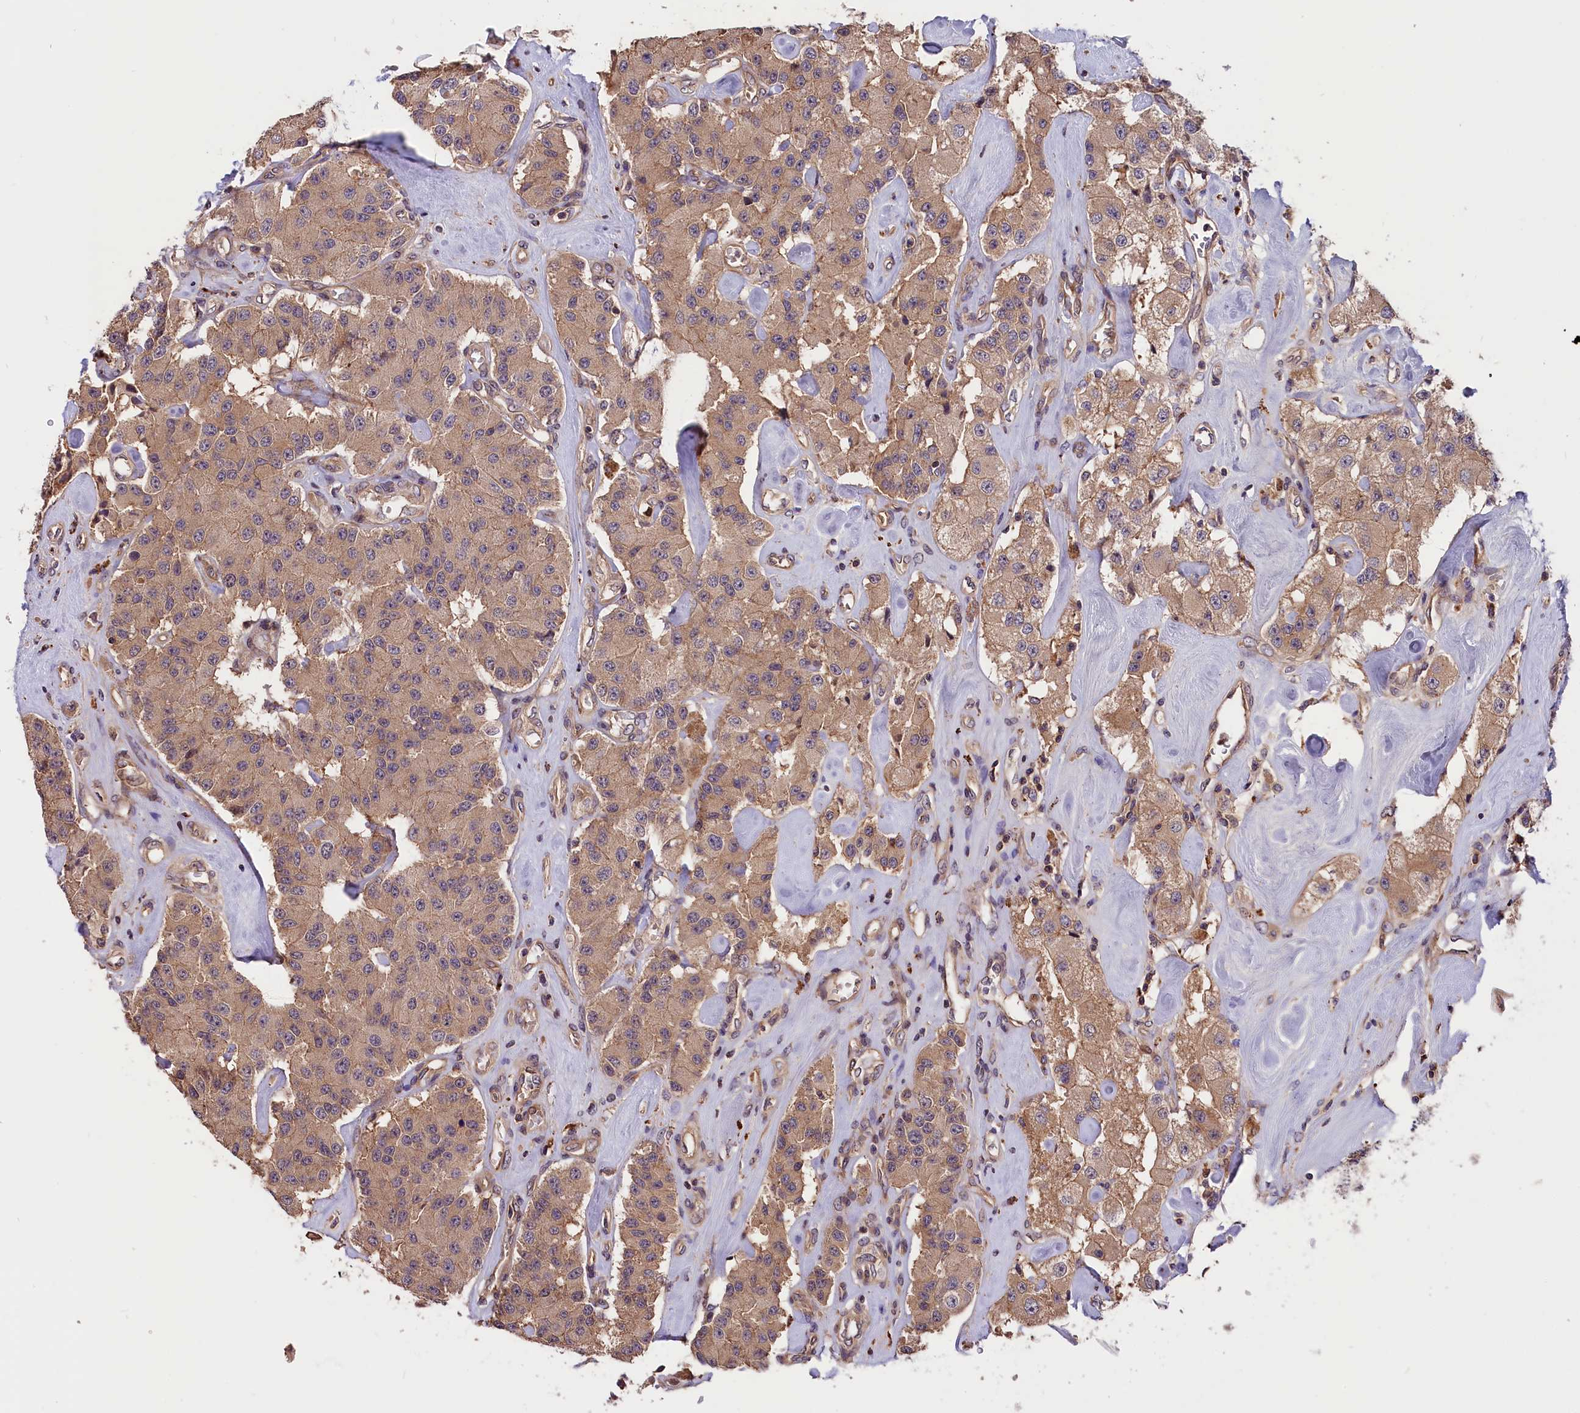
{"staining": {"intensity": "weak", "quantity": ">75%", "location": "cytoplasmic/membranous"}, "tissue": "carcinoid", "cell_type": "Tumor cells", "image_type": "cancer", "snomed": [{"axis": "morphology", "description": "Carcinoid, malignant, NOS"}, {"axis": "topography", "description": "Pancreas"}], "caption": "Carcinoid (malignant) was stained to show a protein in brown. There is low levels of weak cytoplasmic/membranous expression in approximately >75% of tumor cells.", "gene": "SETD6", "patient": {"sex": "male", "age": 41}}